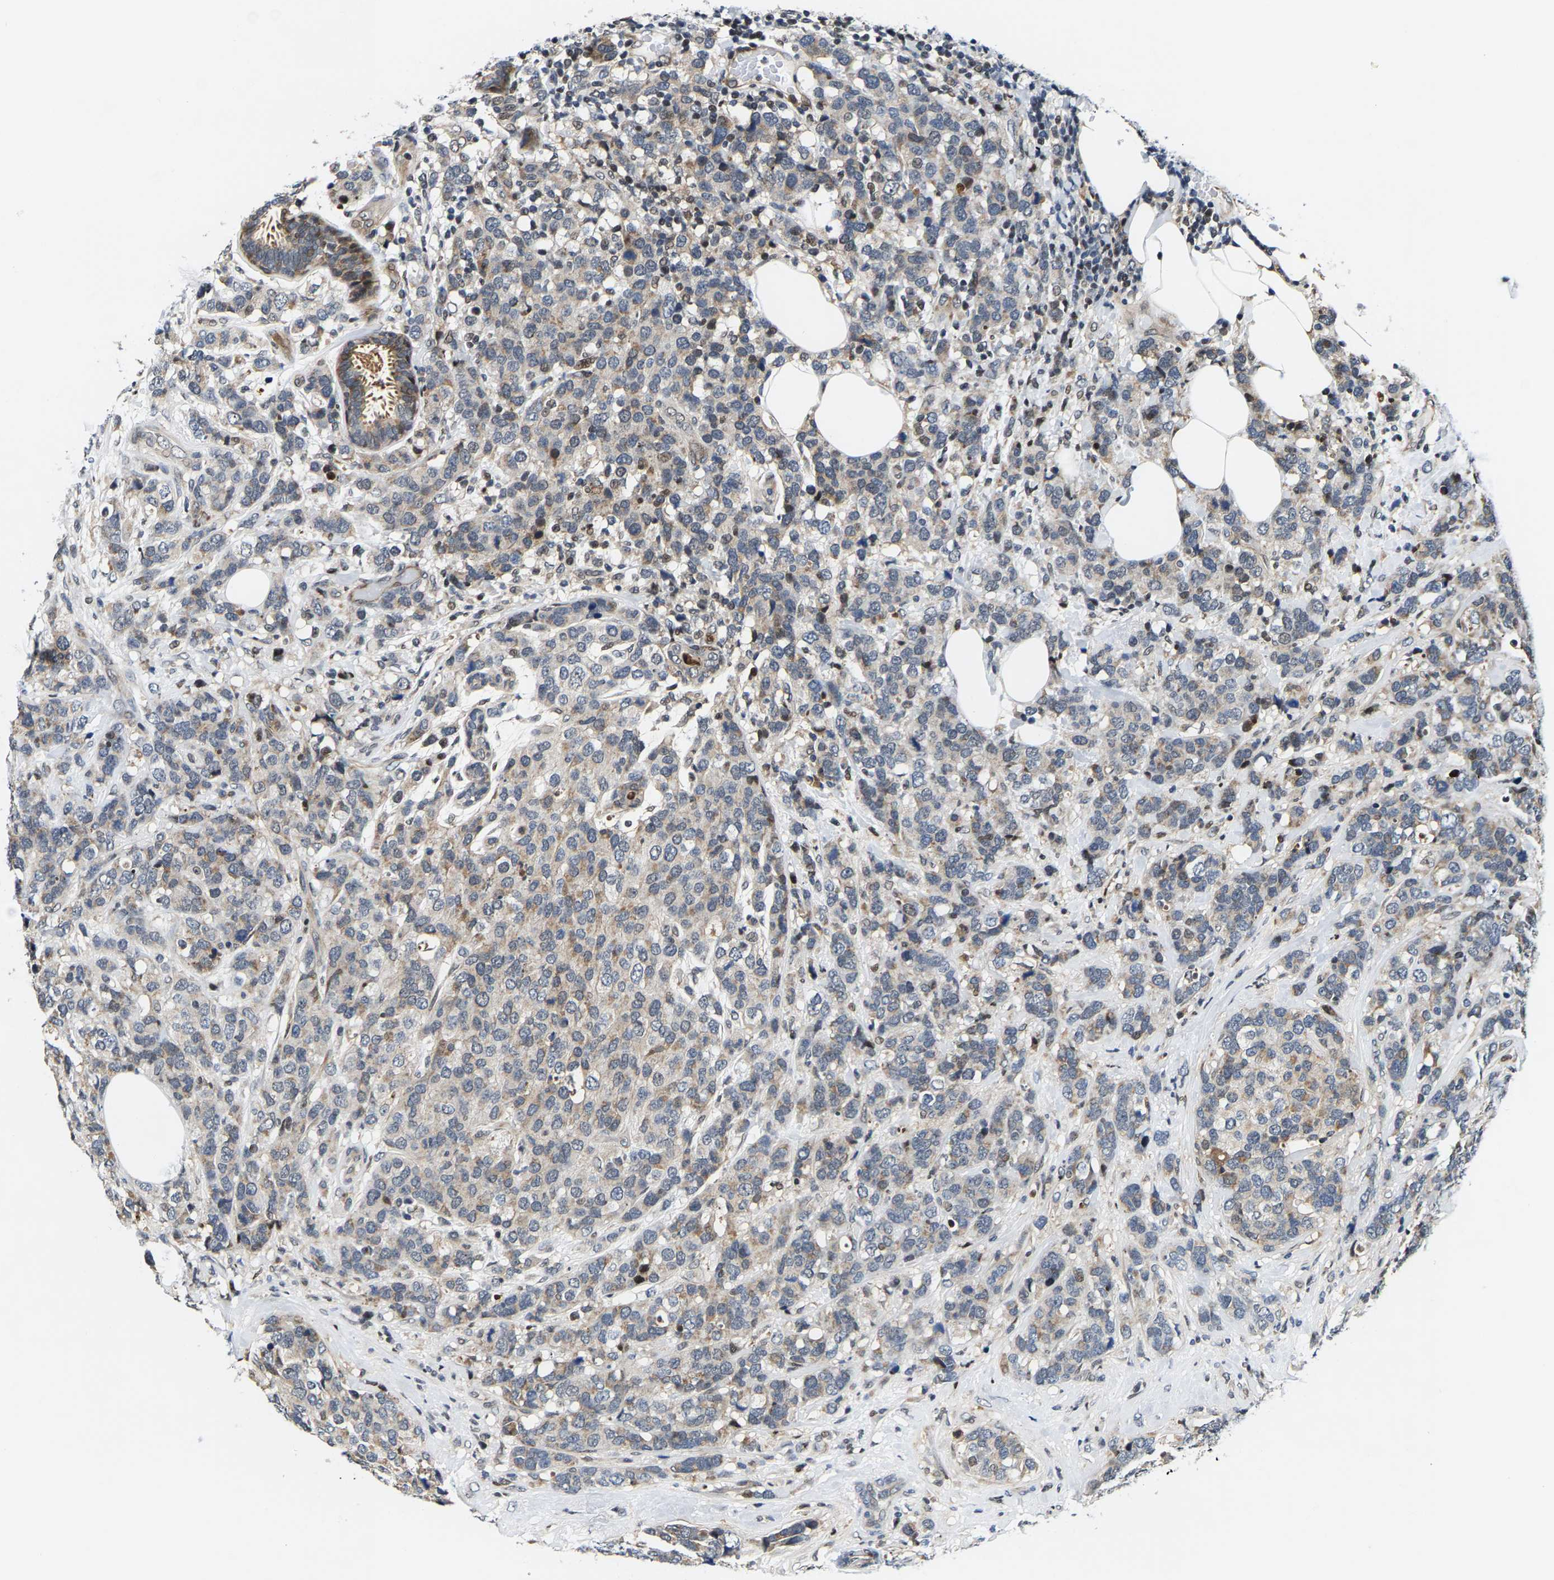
{"staining": {"intensity": "weak", "quantity": "25%-75%", "location": "cytoplasmic/membranous"}, "tissue": "breast cancer", "cell_type": "Tumor cells", "image_type": "cancer", "snomed": [{"axis": "morphology", "description": "Lobular carcinoma"}, {"axis": "topography", "description": "Breast"}], "caption": "Immunohistochemistry (IHC) photomicrograph of human lobular carcinoma (breast) stained for a protein (brown), which exhibits low levels of weak cytoplasmic/membranous positivity in approximately 25%-75% of tumor cells.", "gene": "GTPBP10", "patient": {"sex": "female", "age": 59}}